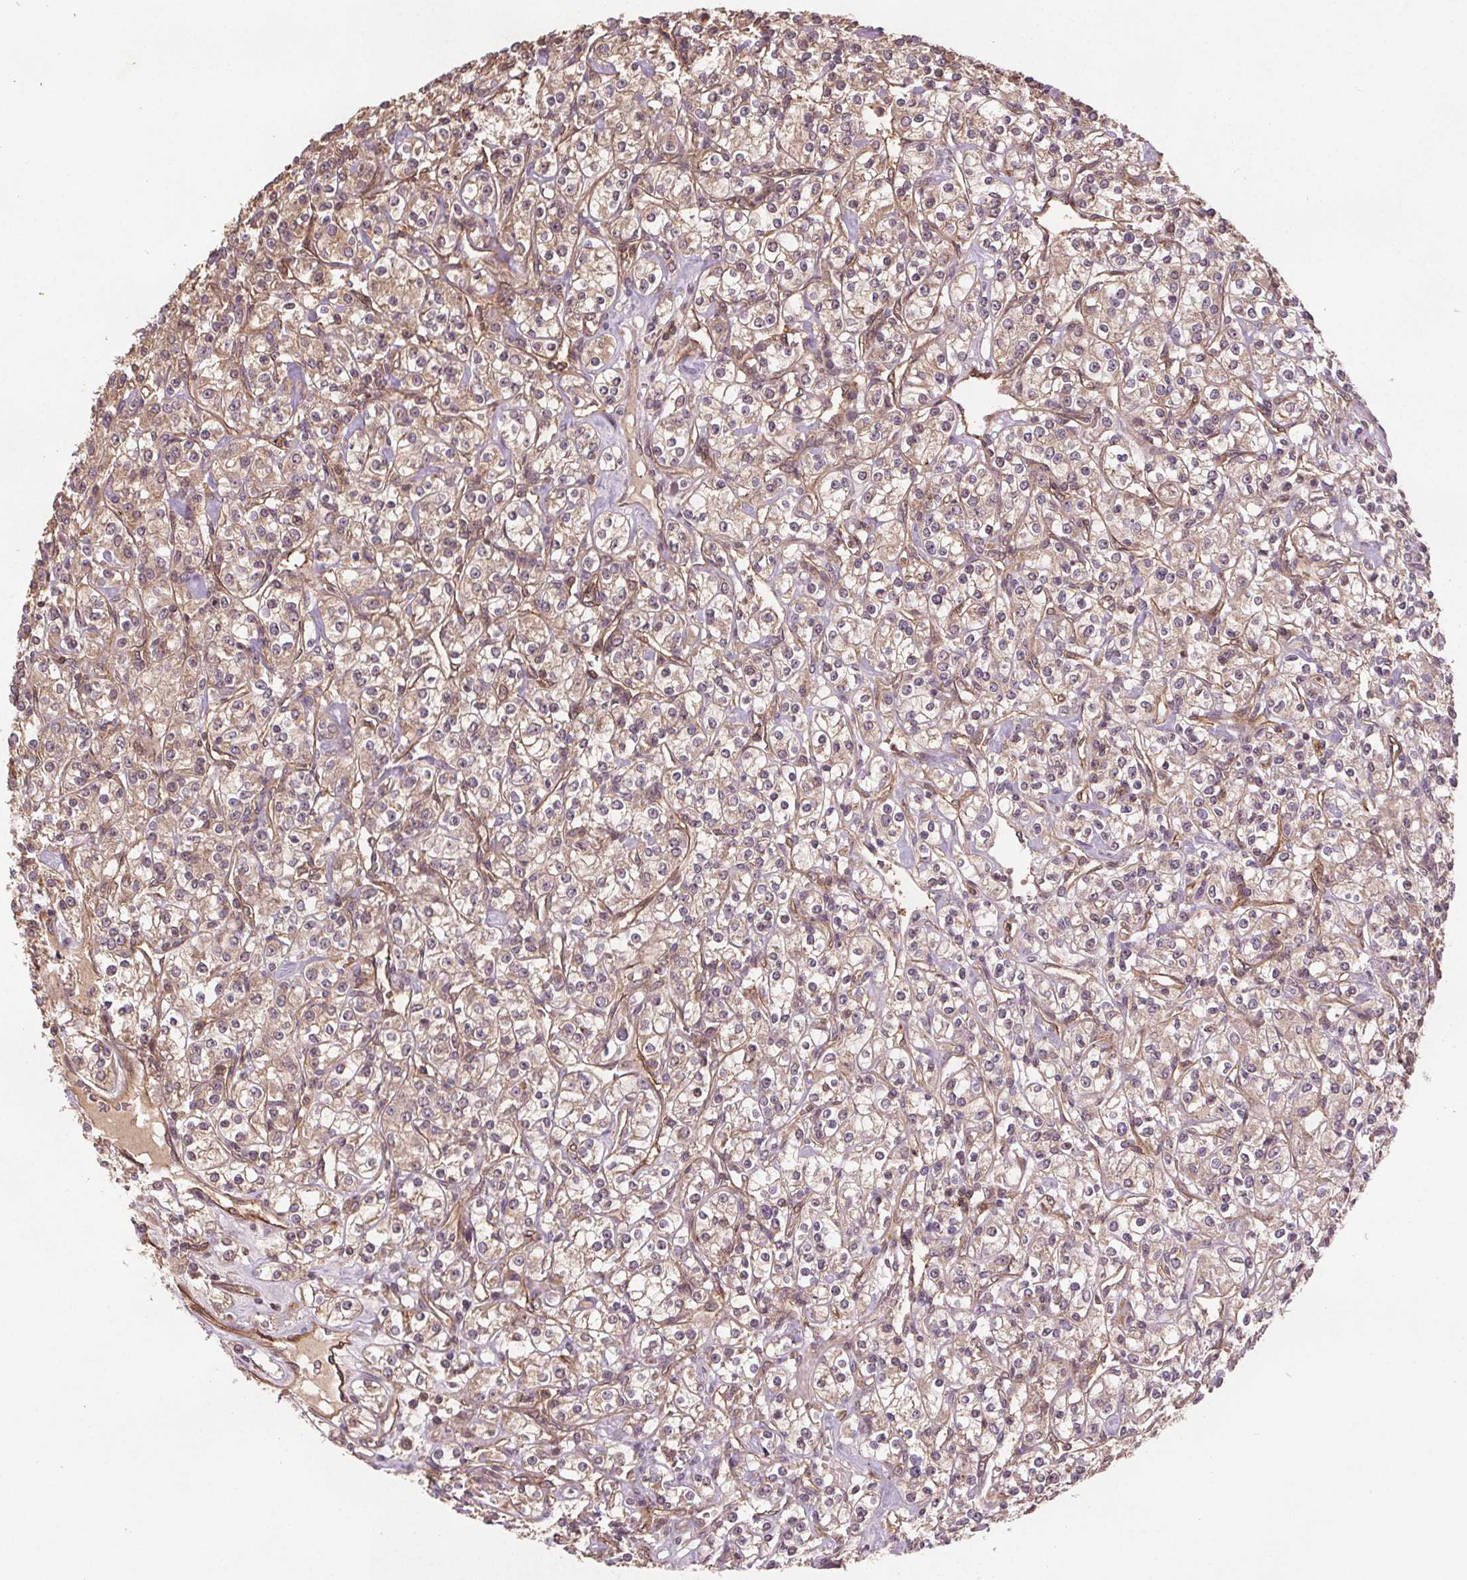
{"staining": {"intensity": "weak", "quantity": "<25%", "location": "cytoplasmic/membranous"}, "tissue": "renal cancer", "cell_type": "Tumor cells", "image_type": "cancer", "snomed": [{"axis": "morphology", "description": "Adenocarcinoma, NOS"}, {"axis": "topography", "description": "Kidney"}], "caption": "Histopathology image shows no significant protein positivity in tumor cells of renal adenocarcinoma.", "gene": "SEC14L2", "patient": {"sex": "male", "age": 77}}